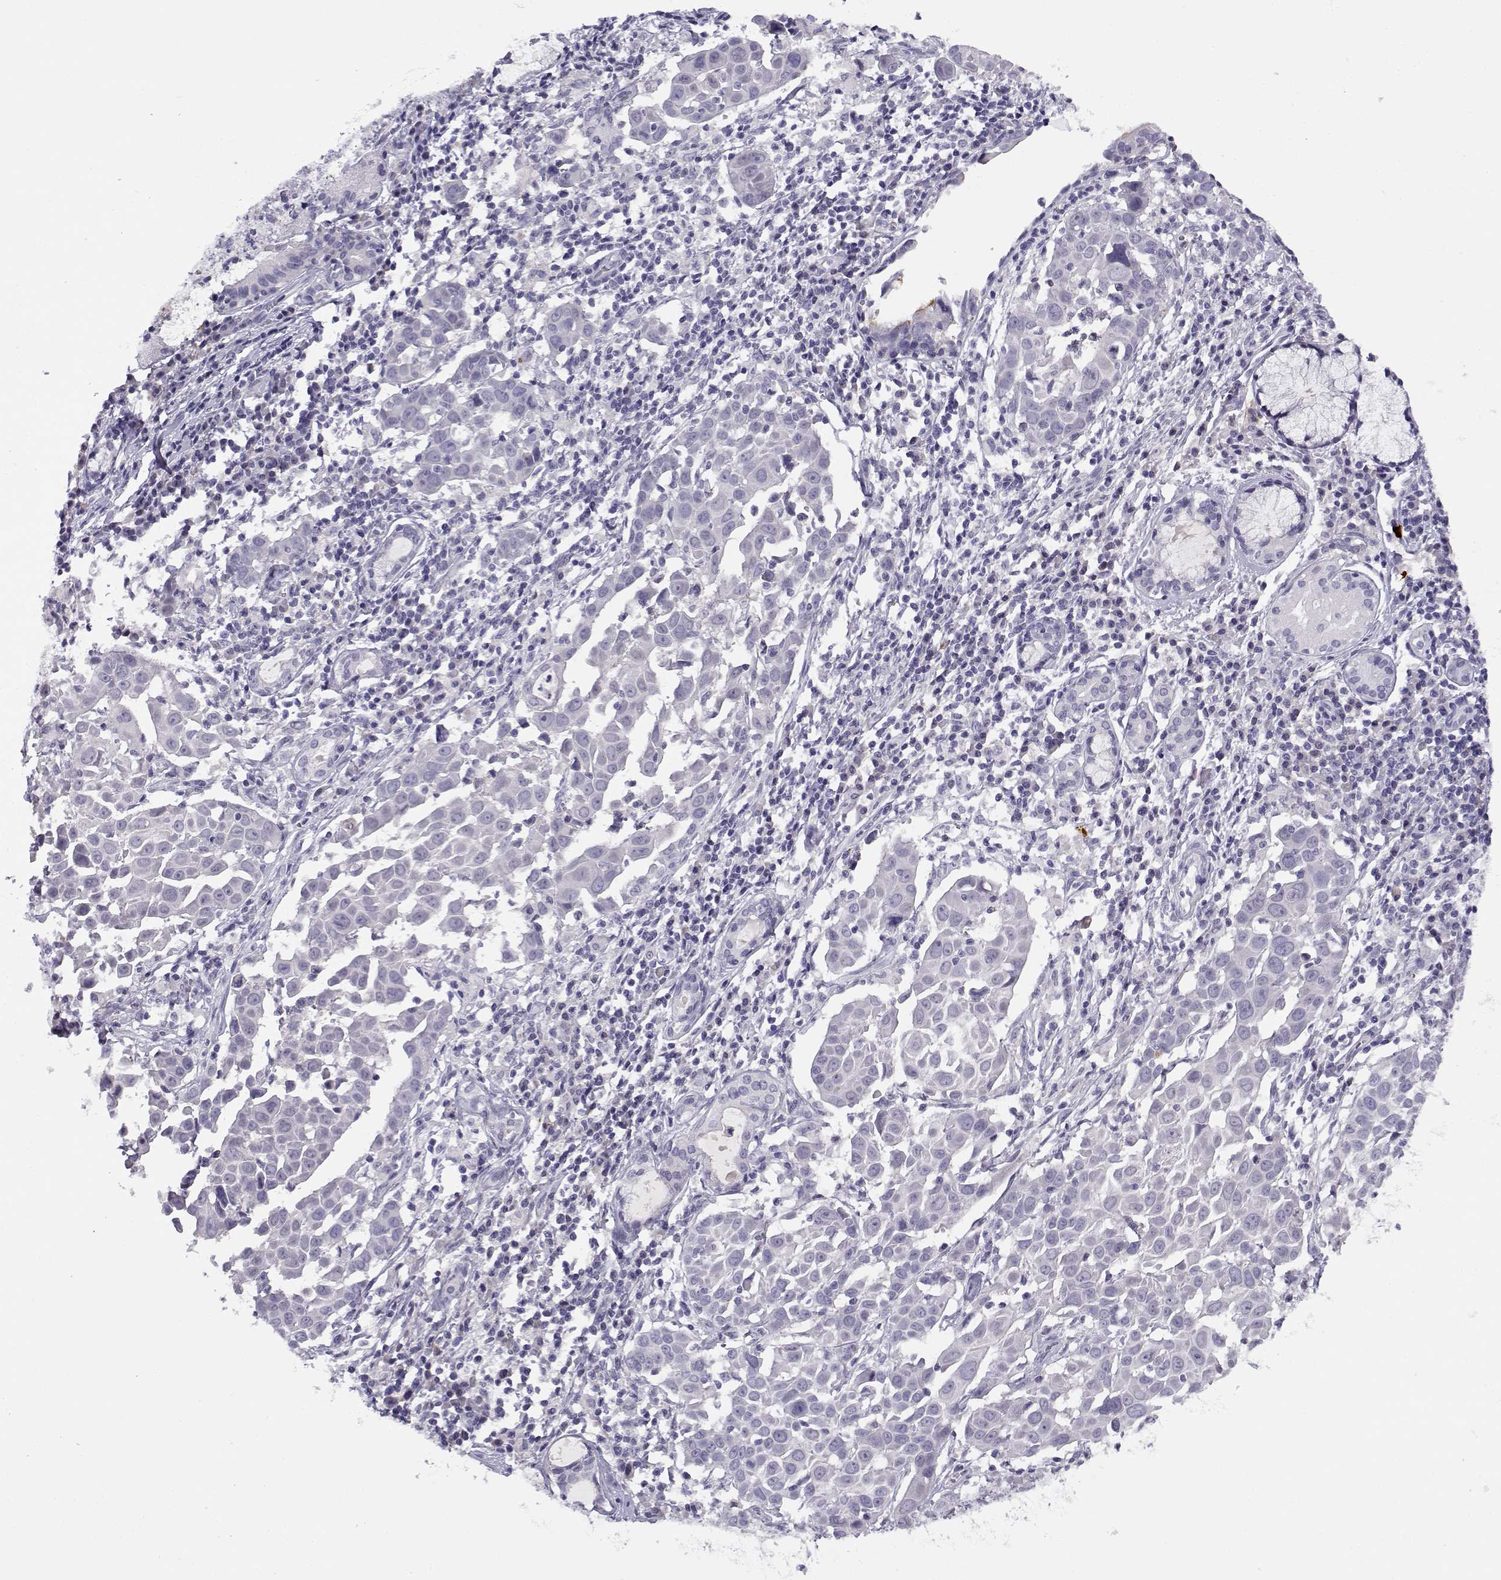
{"staining": {"intensity": "negative", "quantity": "none", "location": "none"}, "tissue": "lung cancer", "cell_type": "Tumor cells", "image_type": "cancer", "snomed": [{"axis": "morphology", "description": "Squamous cell carcinoma, NOS"}, {"axis": "topography", "description": "Lung"}], "caption": "Image shows no protein staining in tumor cells of lung cancer (squamous cell carcinoma) tissue. (Stains: DAB (3,3'-diaminobenzidine) immunohistochemistry with hematoxylin counter stain, Microscopy: brightfield microscopy at high magnification).", "gene": "CFAP77", "patient": {"sex": "male", "age": 57}}